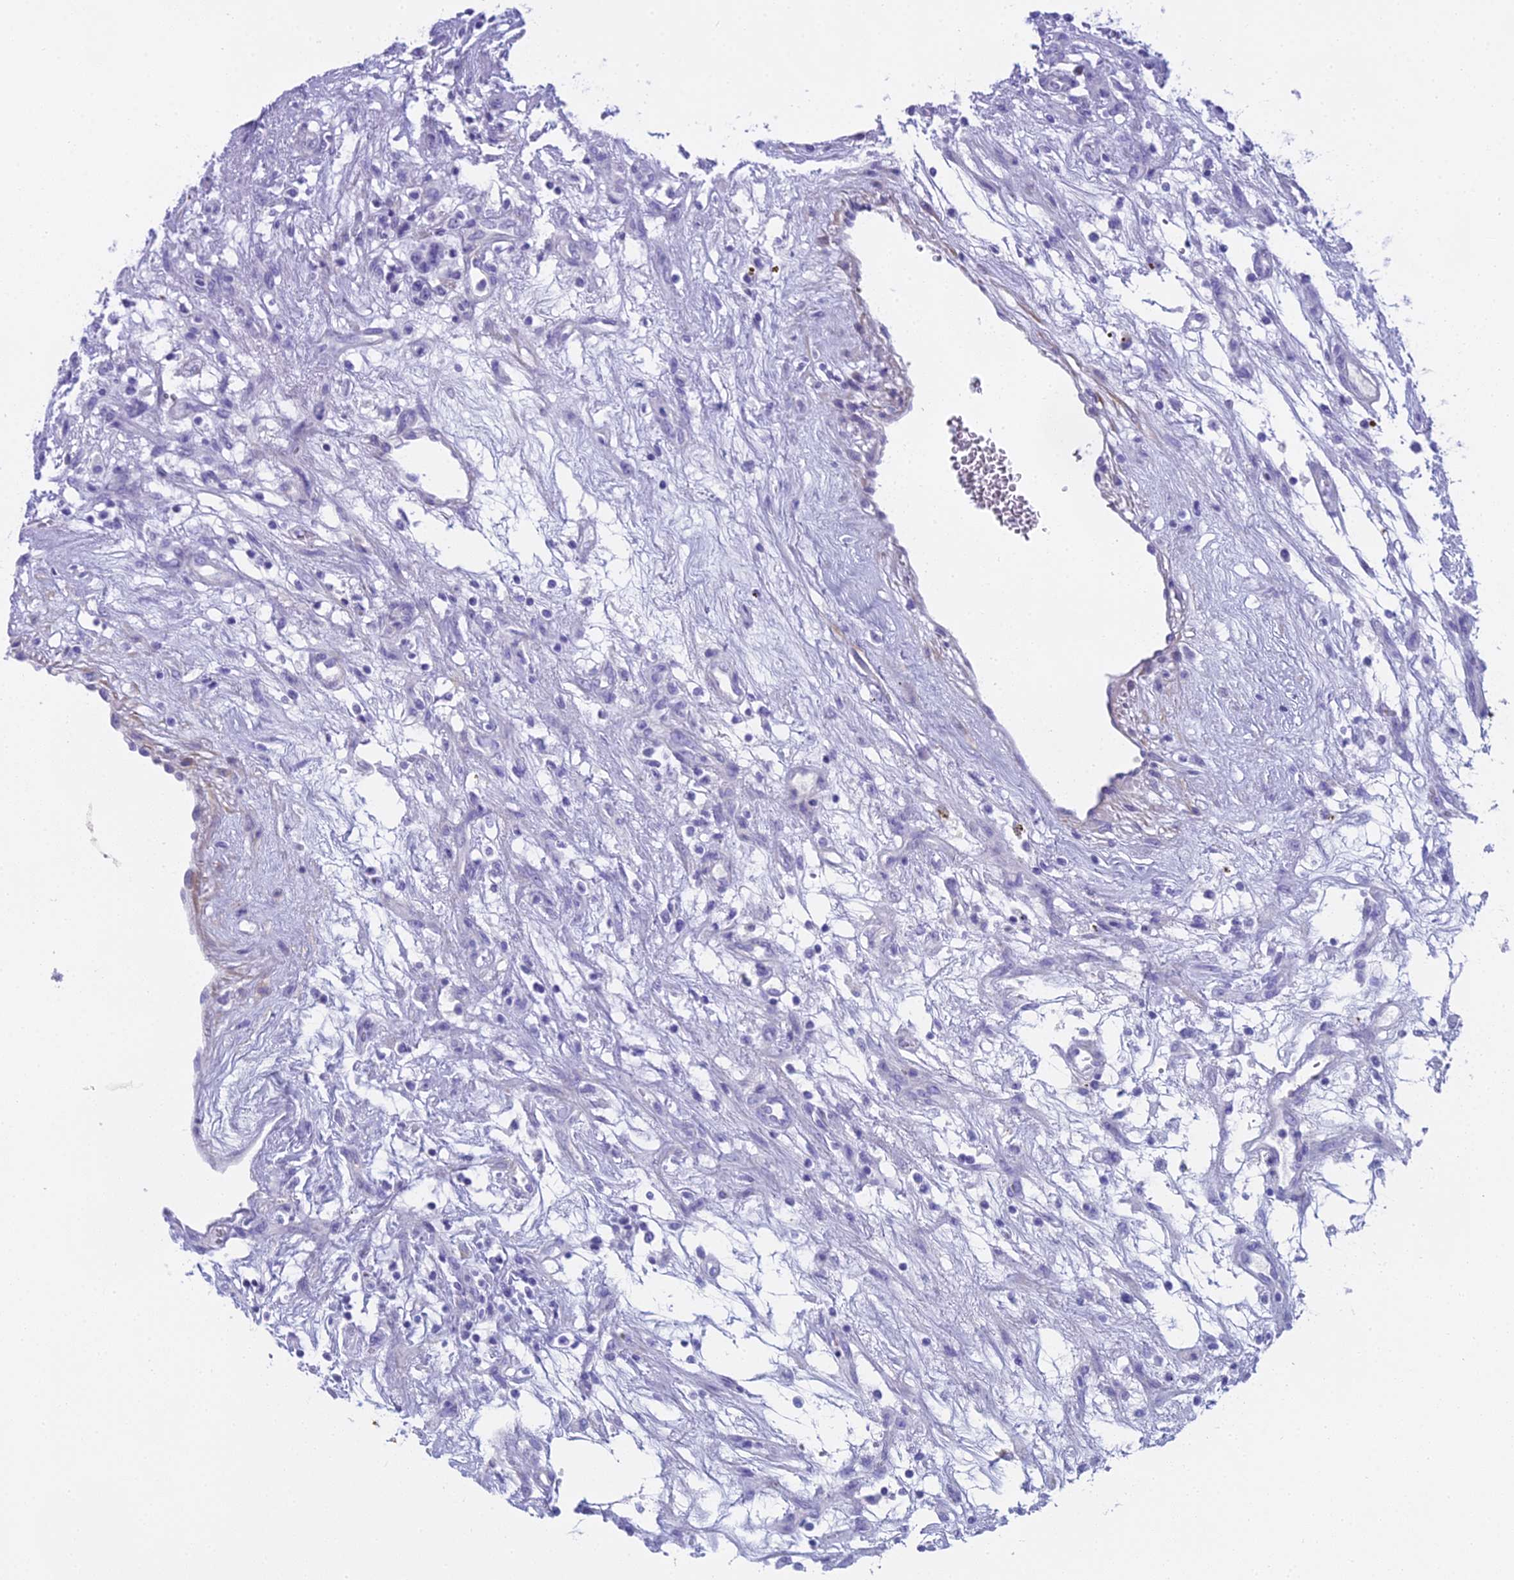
{"staining": {"intensity": "negative", "quantity": "none", "location": "none"}, "tissue": "renal cancer", "cell_type": "Tumor cells", "image_type": "cancer", "snomed": [{"axis": "morphology", "description": "Adenocarcinoma, NOS"}, {"axis": "topography", "description": "Kidney"}], "caption": "Protein analysis of adenocarcinoma (renal) exhibits no significant positivity in tumor cells.", "gene": "UNC80", "patient": {"sex": "female", "age": 57}}